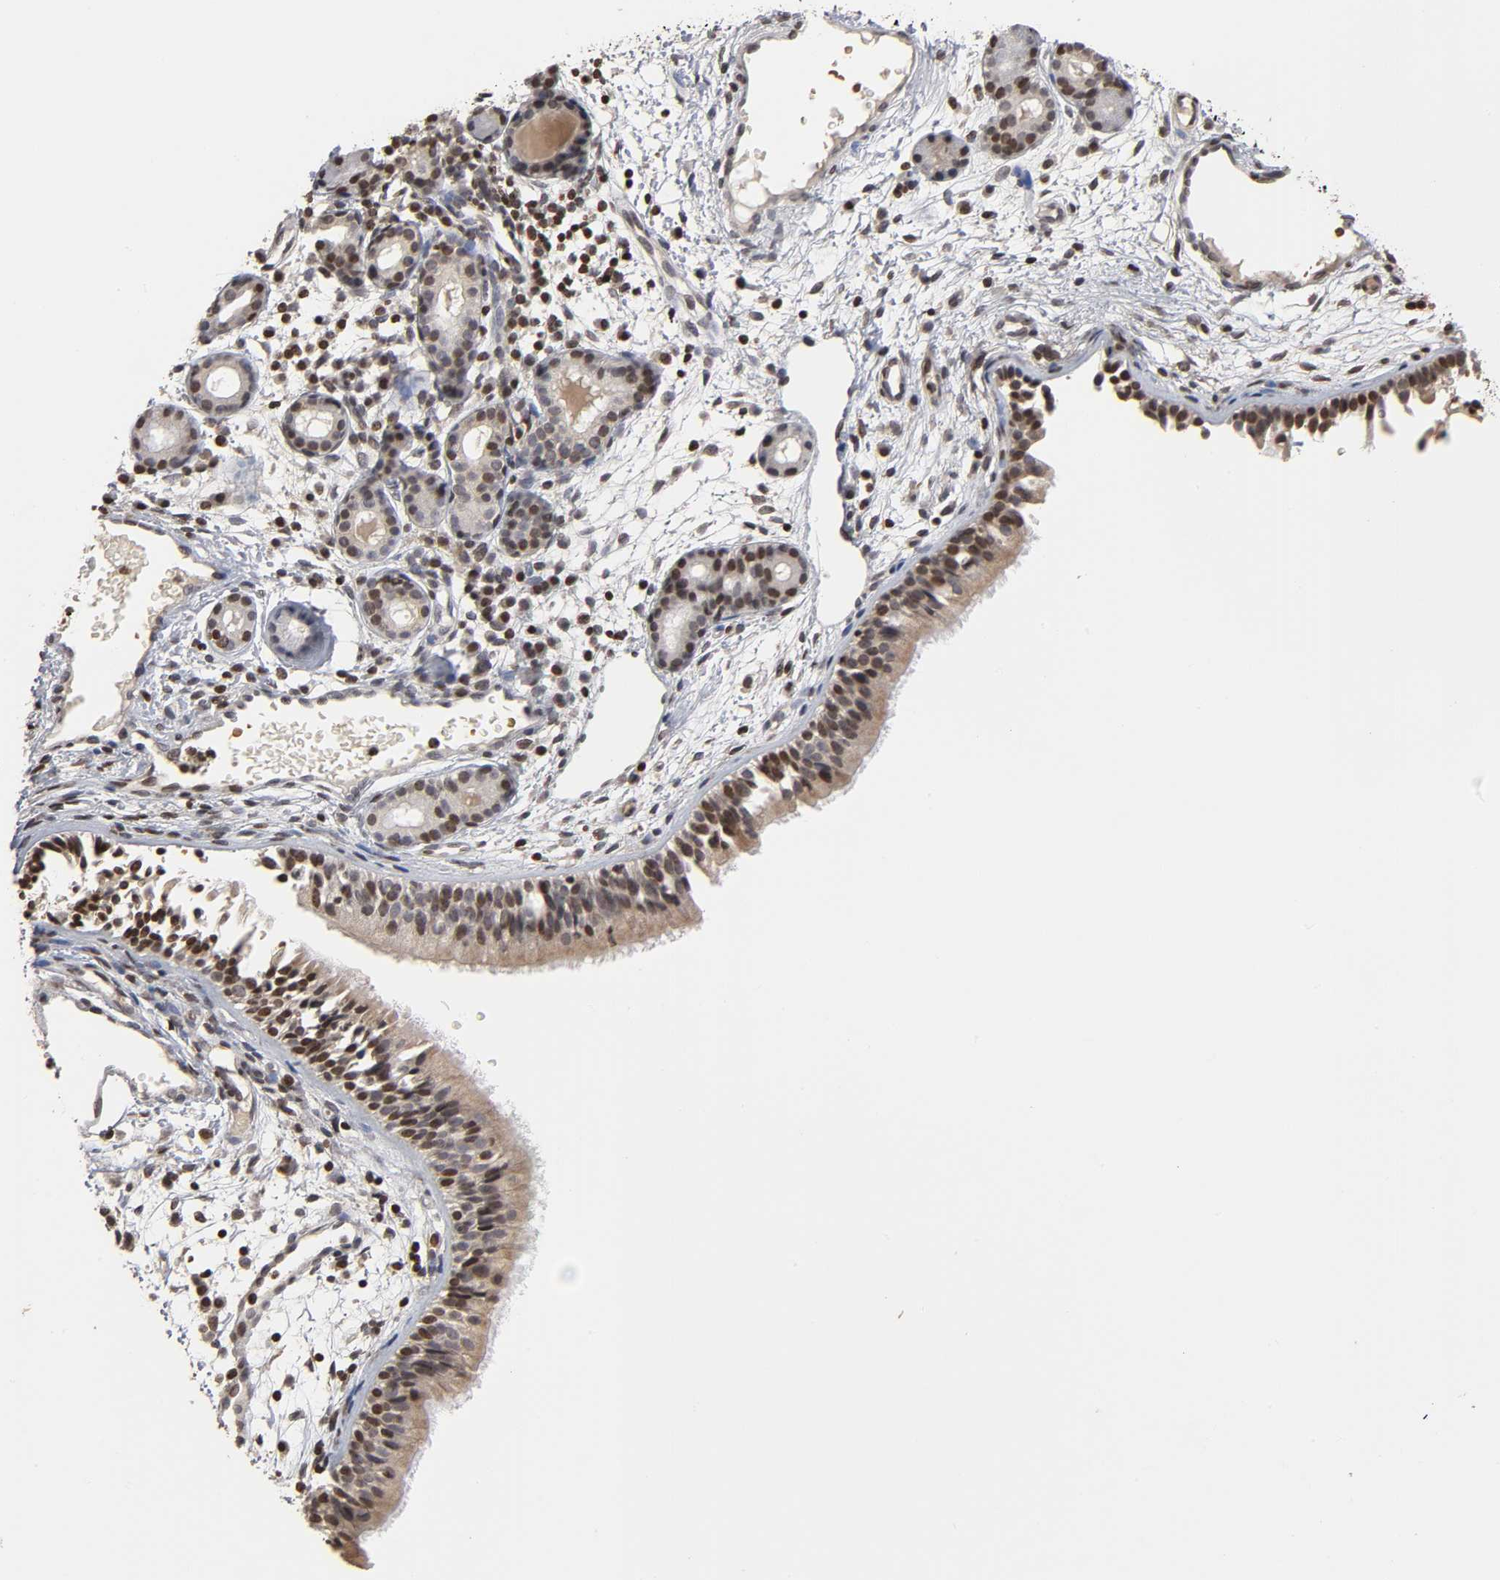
{"staining": {"intensity": "moderate", "quantity": ">75%", "location": "cytoplasmic/membranous,nuclear"}, "tissue": "nasopharynx", "cell_type": "Respiratory epithelial cells", "image_type": "normal", "snomed": [{"axis": "morphology", "description": "Normal tissue, NOS"}, {"axis": "morphology", "description": "Inflammation, NOS"}, {"axis": "topography", "description": "Nasopharynx"}], "caption": "Moderate cytoplasmic/membranous,nuclear protein positivity is identified in approximately >75% of respiratory epithelial cells in nasopharynx. (DAB = brown stain, brightfield microscopy at high magnification).", "gene": "ZNF473", "patient": {"sex": "female", "age": 55}}